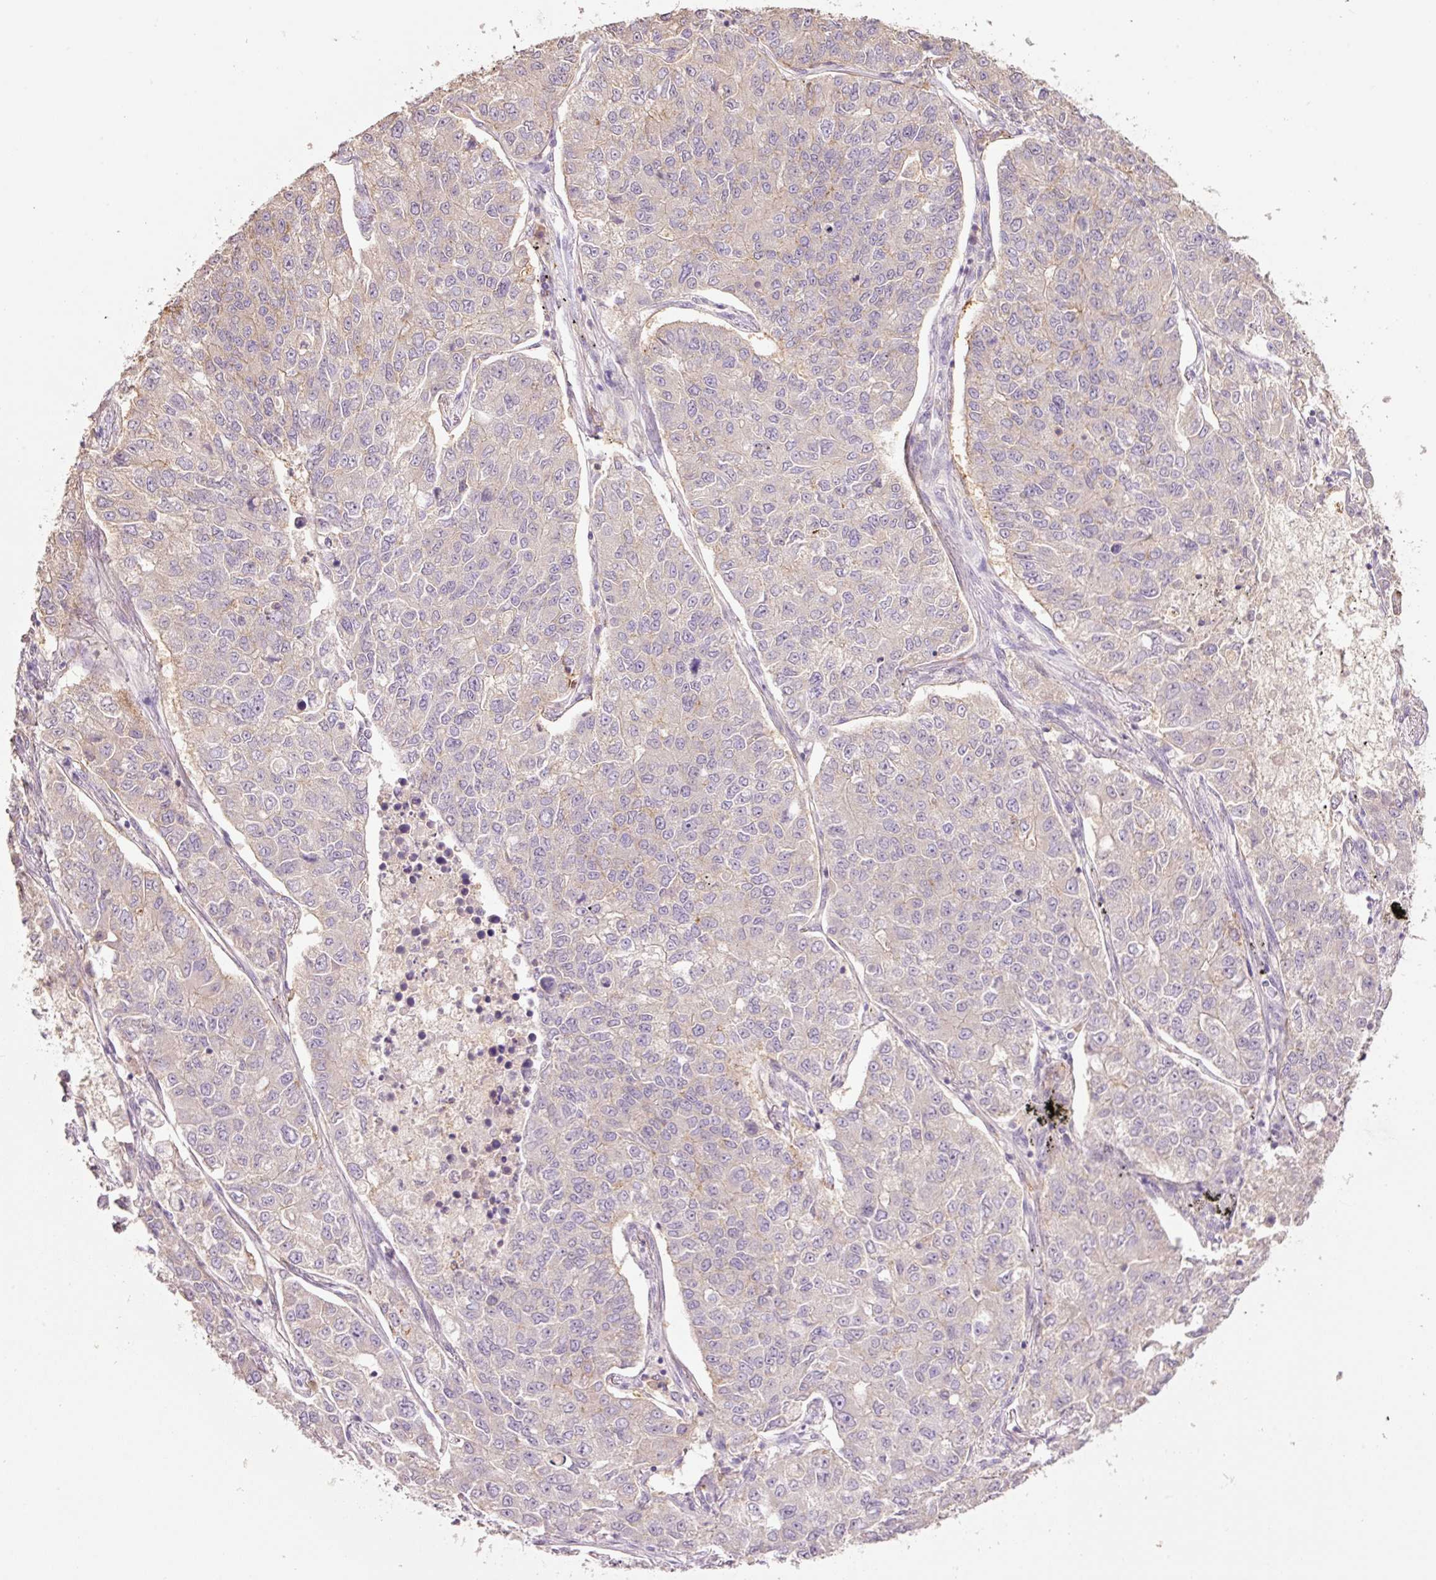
{"staining": {"intensity": "weak", "quantity": "<25%", "location": "cytoplasmic/membranous"}, "tissue": "lung cancer", "cell_type": "Tumor cells", "image_type": "cancer", "snomed": [{"axis": "morphology", "description": "Adenocarcinoma, NOS"}, {"axis": "topography", "description": "Lung"}], "caption": "IHC micrograph of human lung cancer stained for a protein (brown), which exhibits no positivity in tumor cells.", "gene": "SLC1A4", "patient": {"sex": "male", "age": 49}}